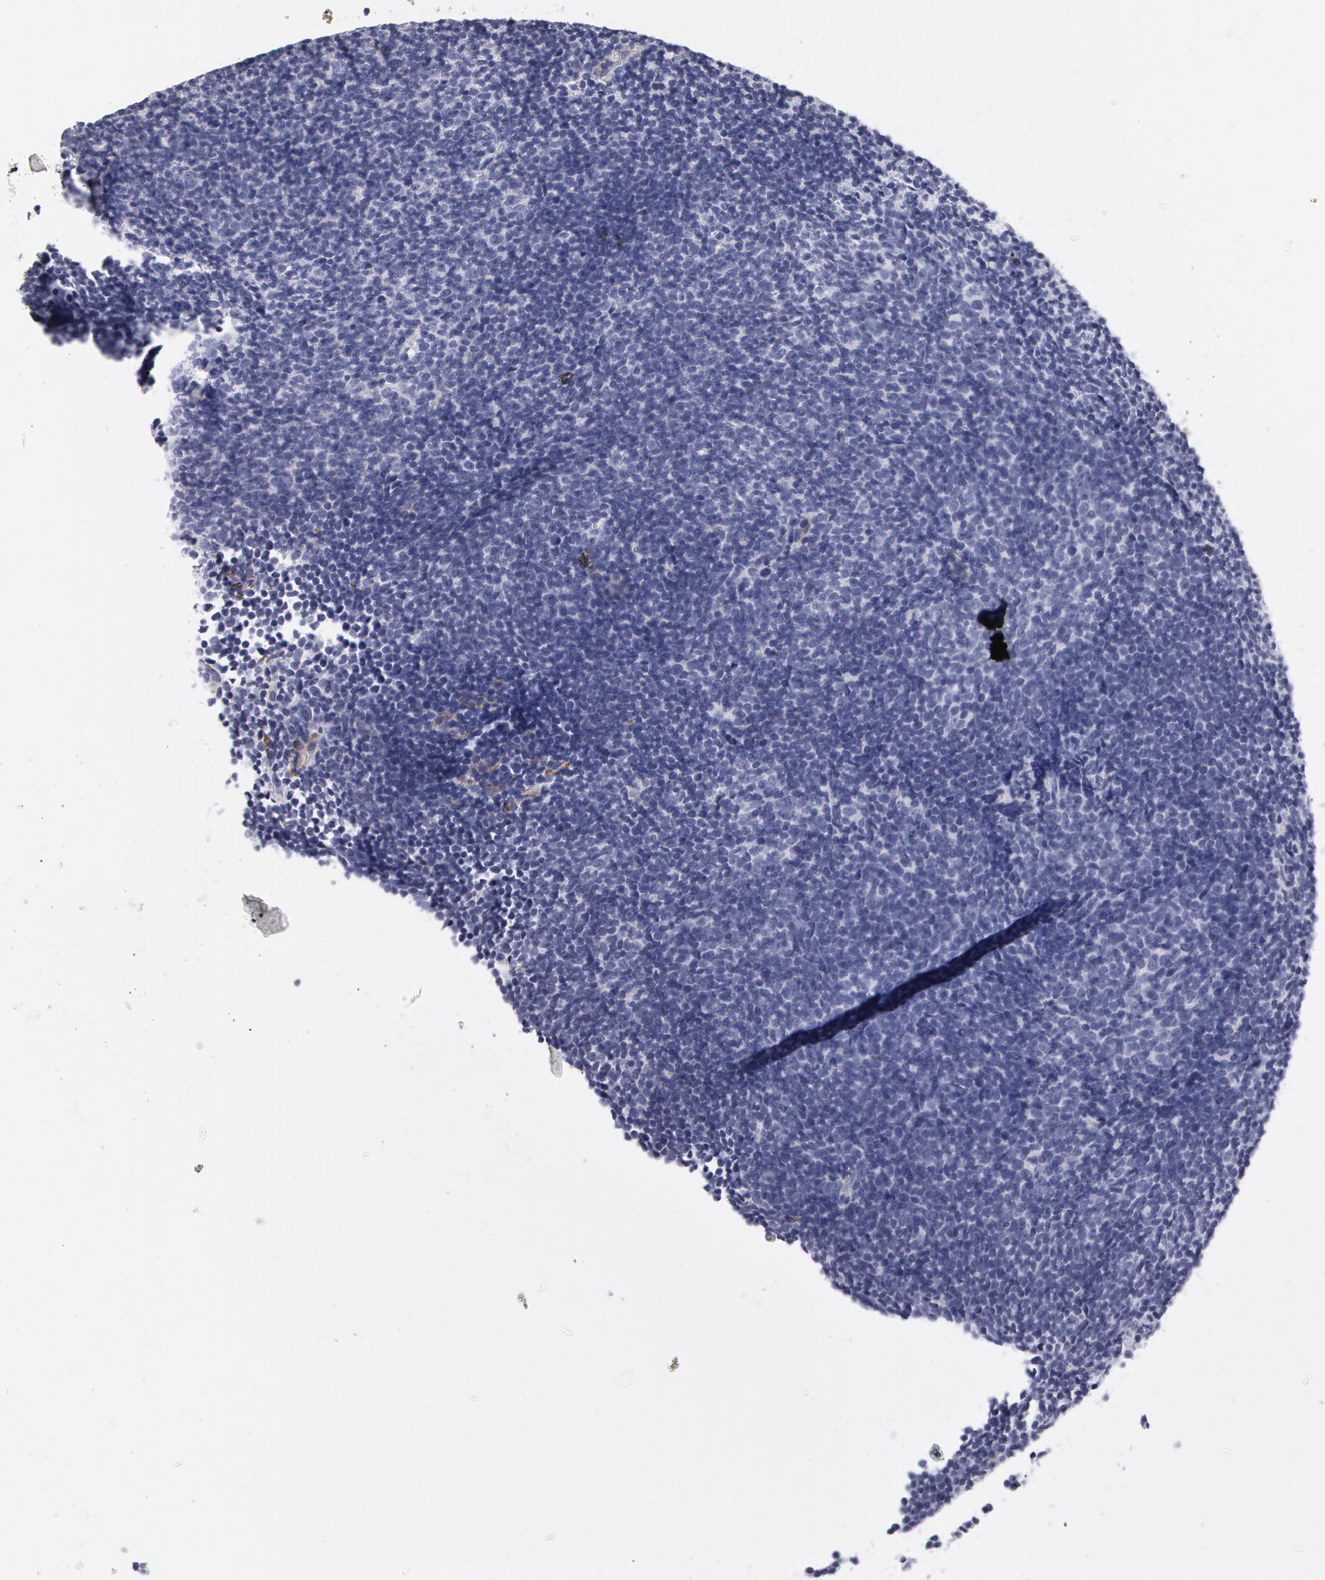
{"staining": {"intensity": "negative", "quantity": "none", "location": "none"}, "tissue": "lymphoma", "cell_type": "Tumor cells", "image_type": "cancer", "snomed": [{"axis": "morphology", "description": "Malignant lymphoma, non-Hodgkin's type, Low grade"}, {"axis": "topography", "description": "Lymph node"}], "caption": "DAB immunohistochemical staining of human malignant lymphoma, non-Hodgkin's type (low-grade) displays no significant positivity in tumor cells. (DAB immunohistochemistry (IHC) visualized using brightfield microscopy, high magnification).", "gene": "SMC1B", "patient": {"sex": "male", "age": 49}}